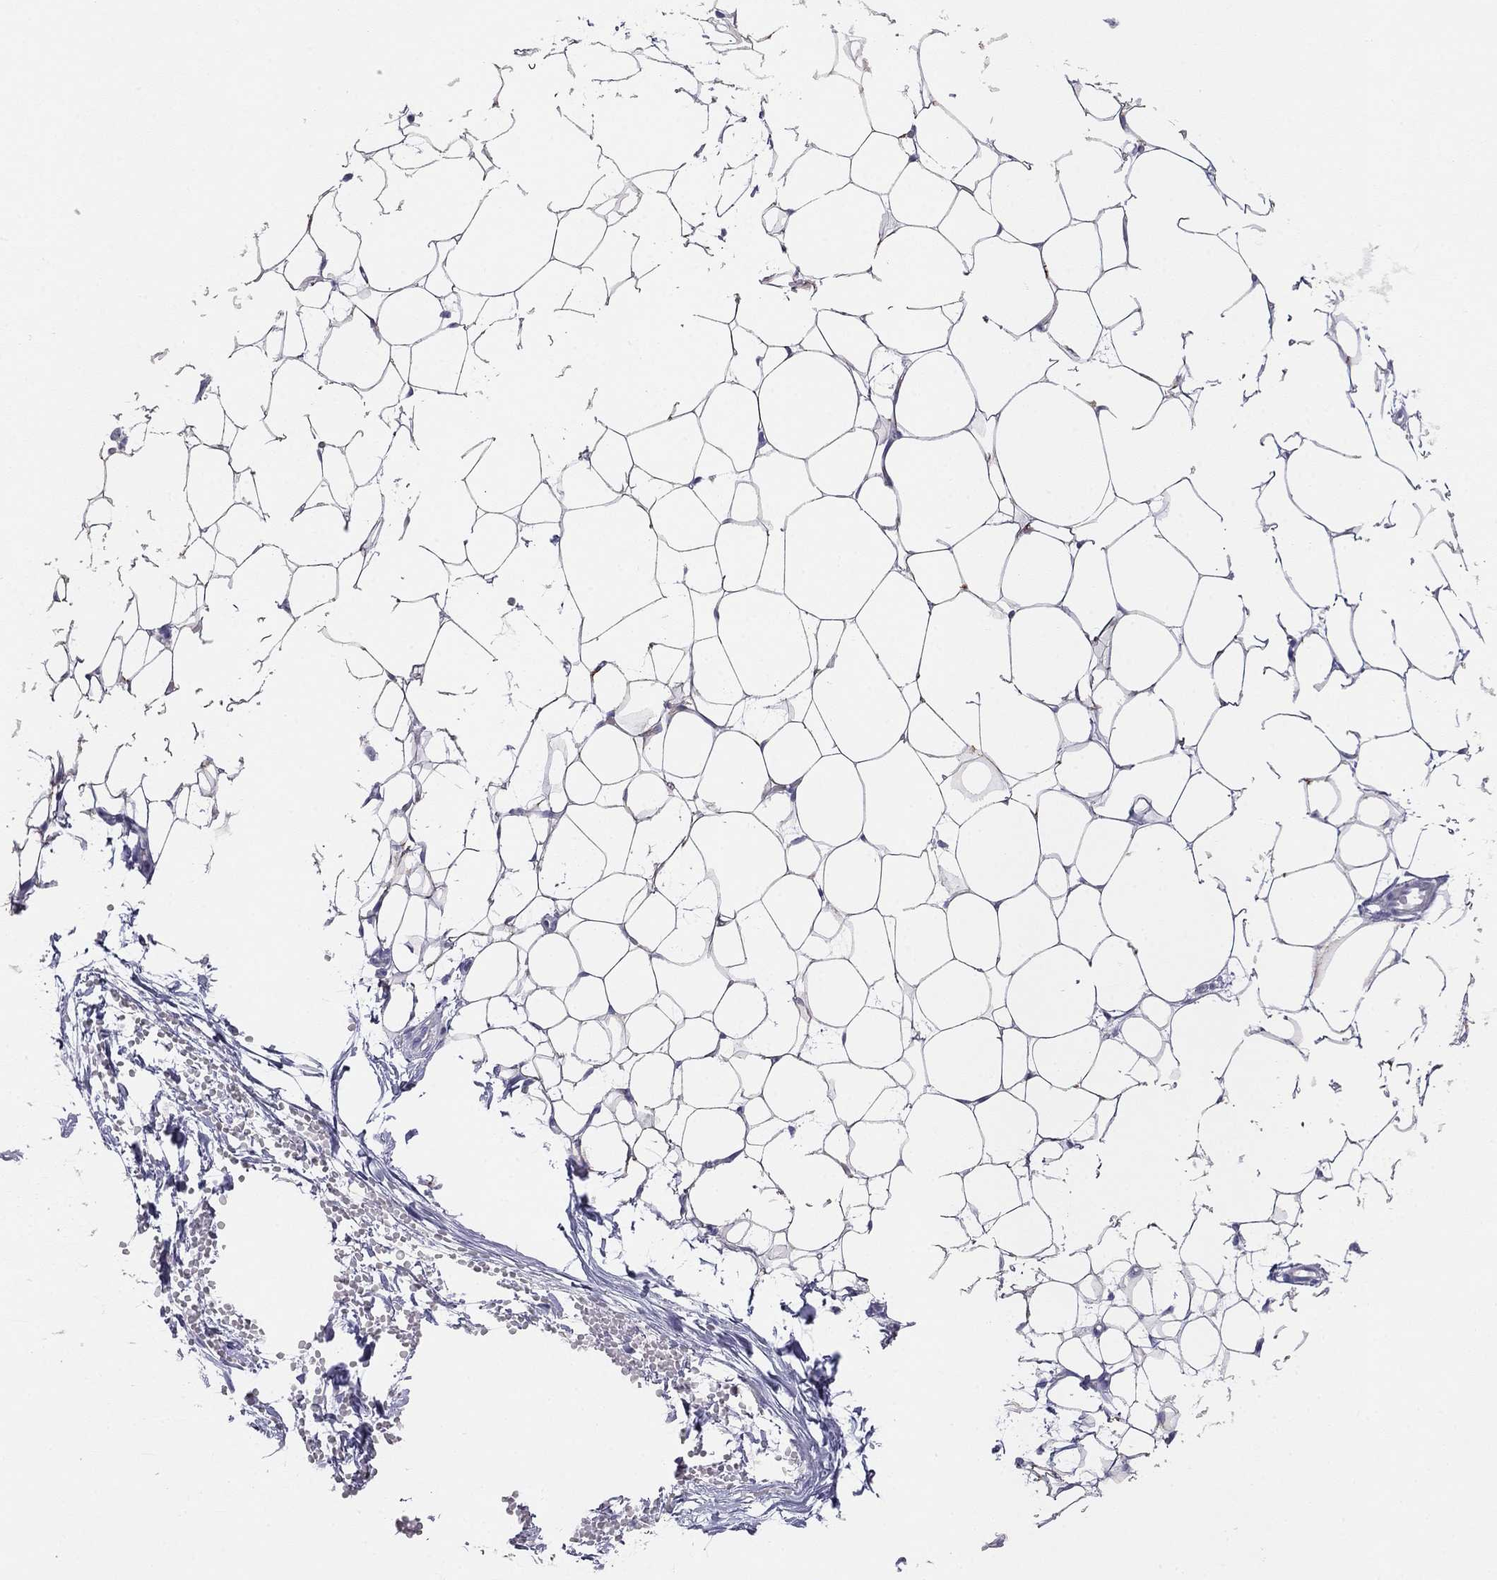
{"staining": {"intensity": "negative", "quantity": "none", "location": "none"}, "tissue": "breast", "cell_type": "Adipocytes", "image_type": "normal", "snomed": [{"axis": "morphology", "description": "Normal tissue, NOS"}, {"axis": "topography", "description": "Breast"}], "caption": "The photomicrograph demonstrates no staining of adipocytes in benign breast. (DAB (3,3'-diaminobenzidine) immunohistochemistry, high magnification).", "gene": "MGAT4C", "patient": {"sex": "female", "age": 37}}